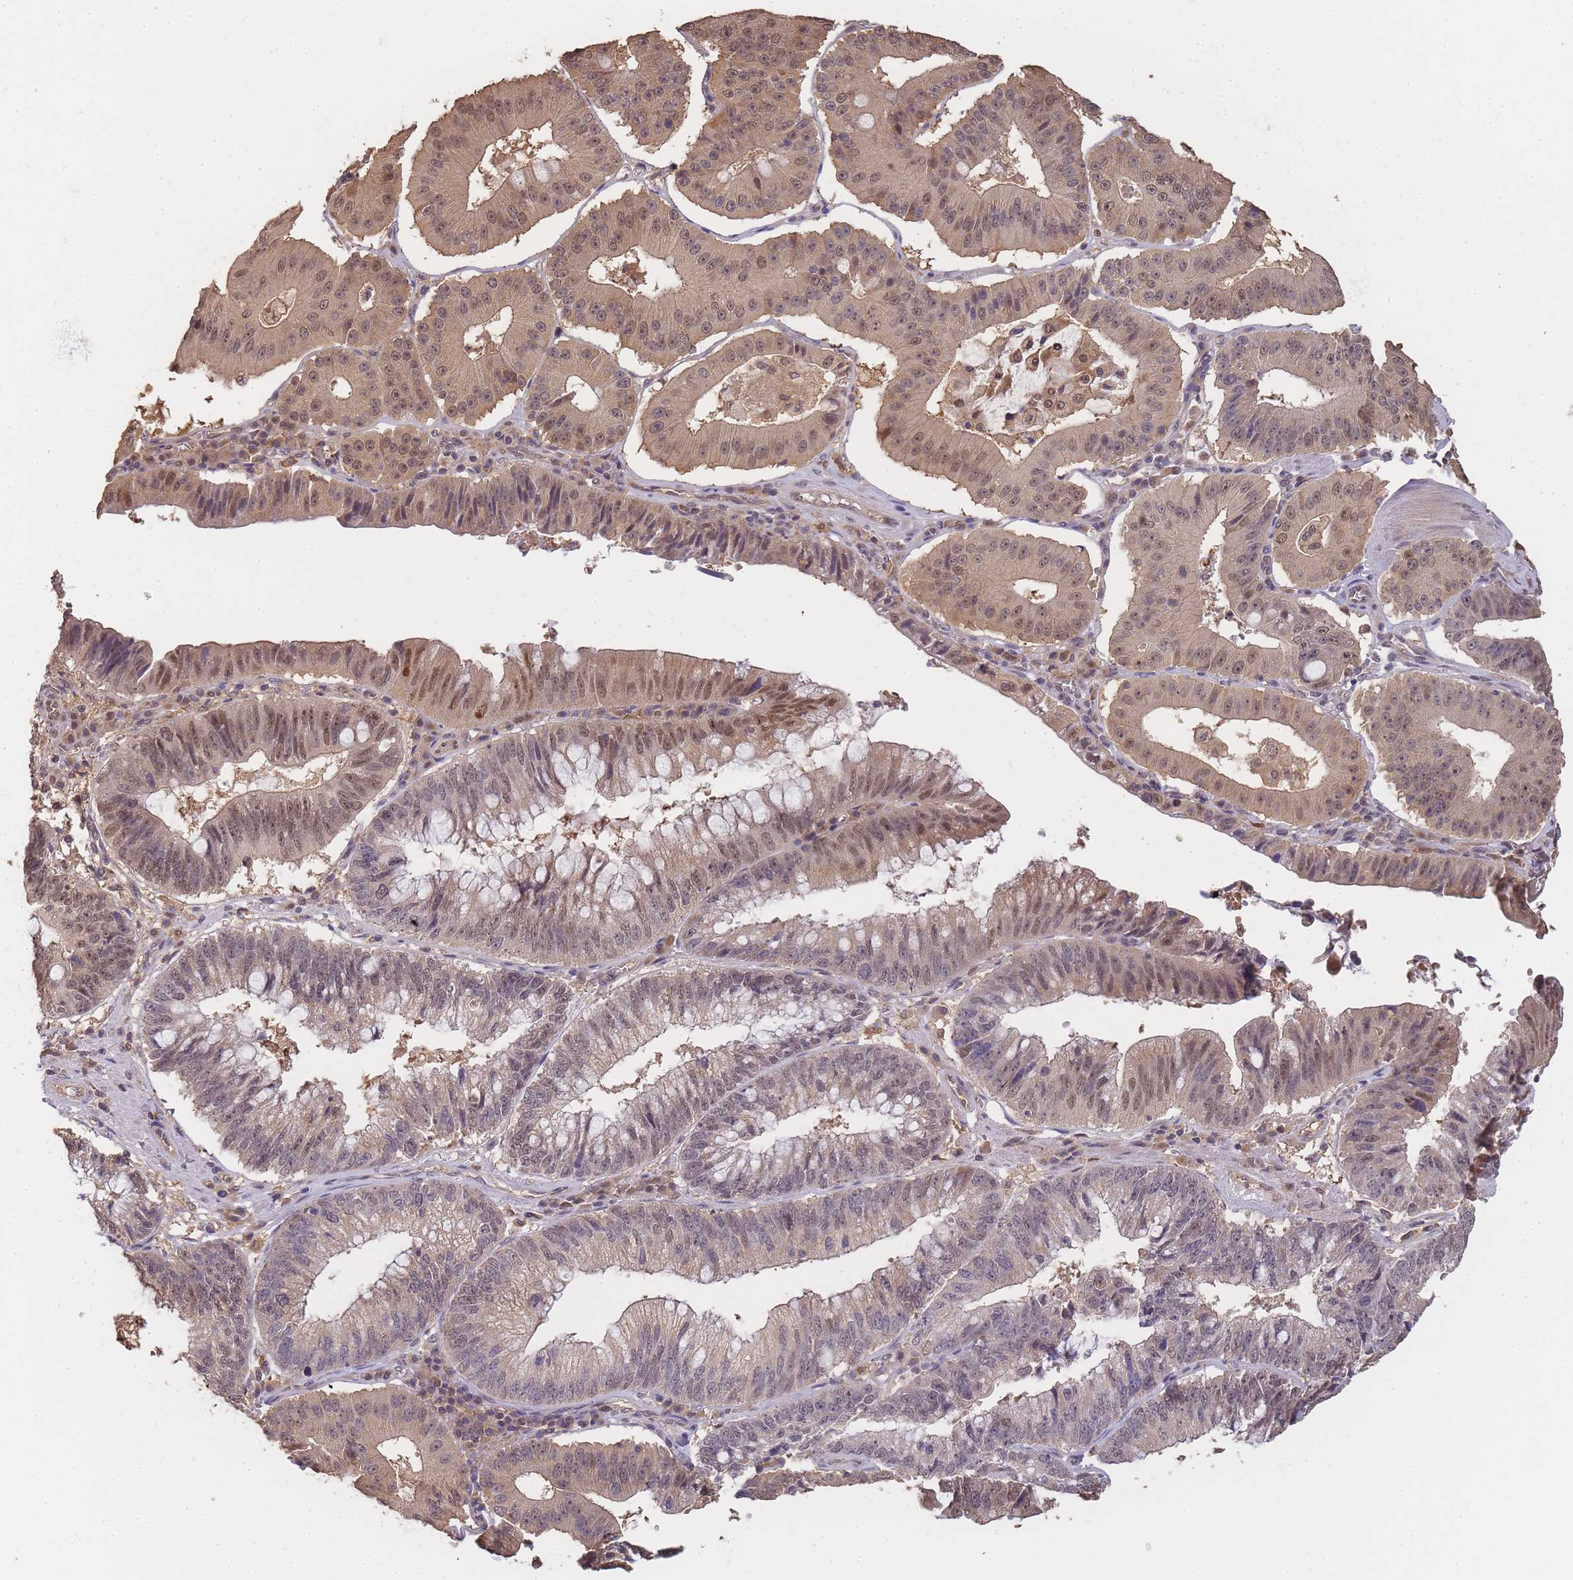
{"staining": {"intensity": "moderate", "quantity": "25%-75%", "location": "cytoplasmic/membranous,nuclear"}, "tissue": "stomach cancer", "cell_type": "Tumor cells", "image_type": "cancer", "snomed": [{"axis": "morphology", "description": "Adenocarcinoma, NOS"}, {"axis": "topography", "description": "Stomach"}], "caption": "Moderate cytoplasmic/membranous and nuclear staining is seen in about 25%-75% of tumor cells in stomach cancer (adenocarcinoma).", "gene": "CDKN2AIPNL", "patient": {"sex": "male", "age": 59}}